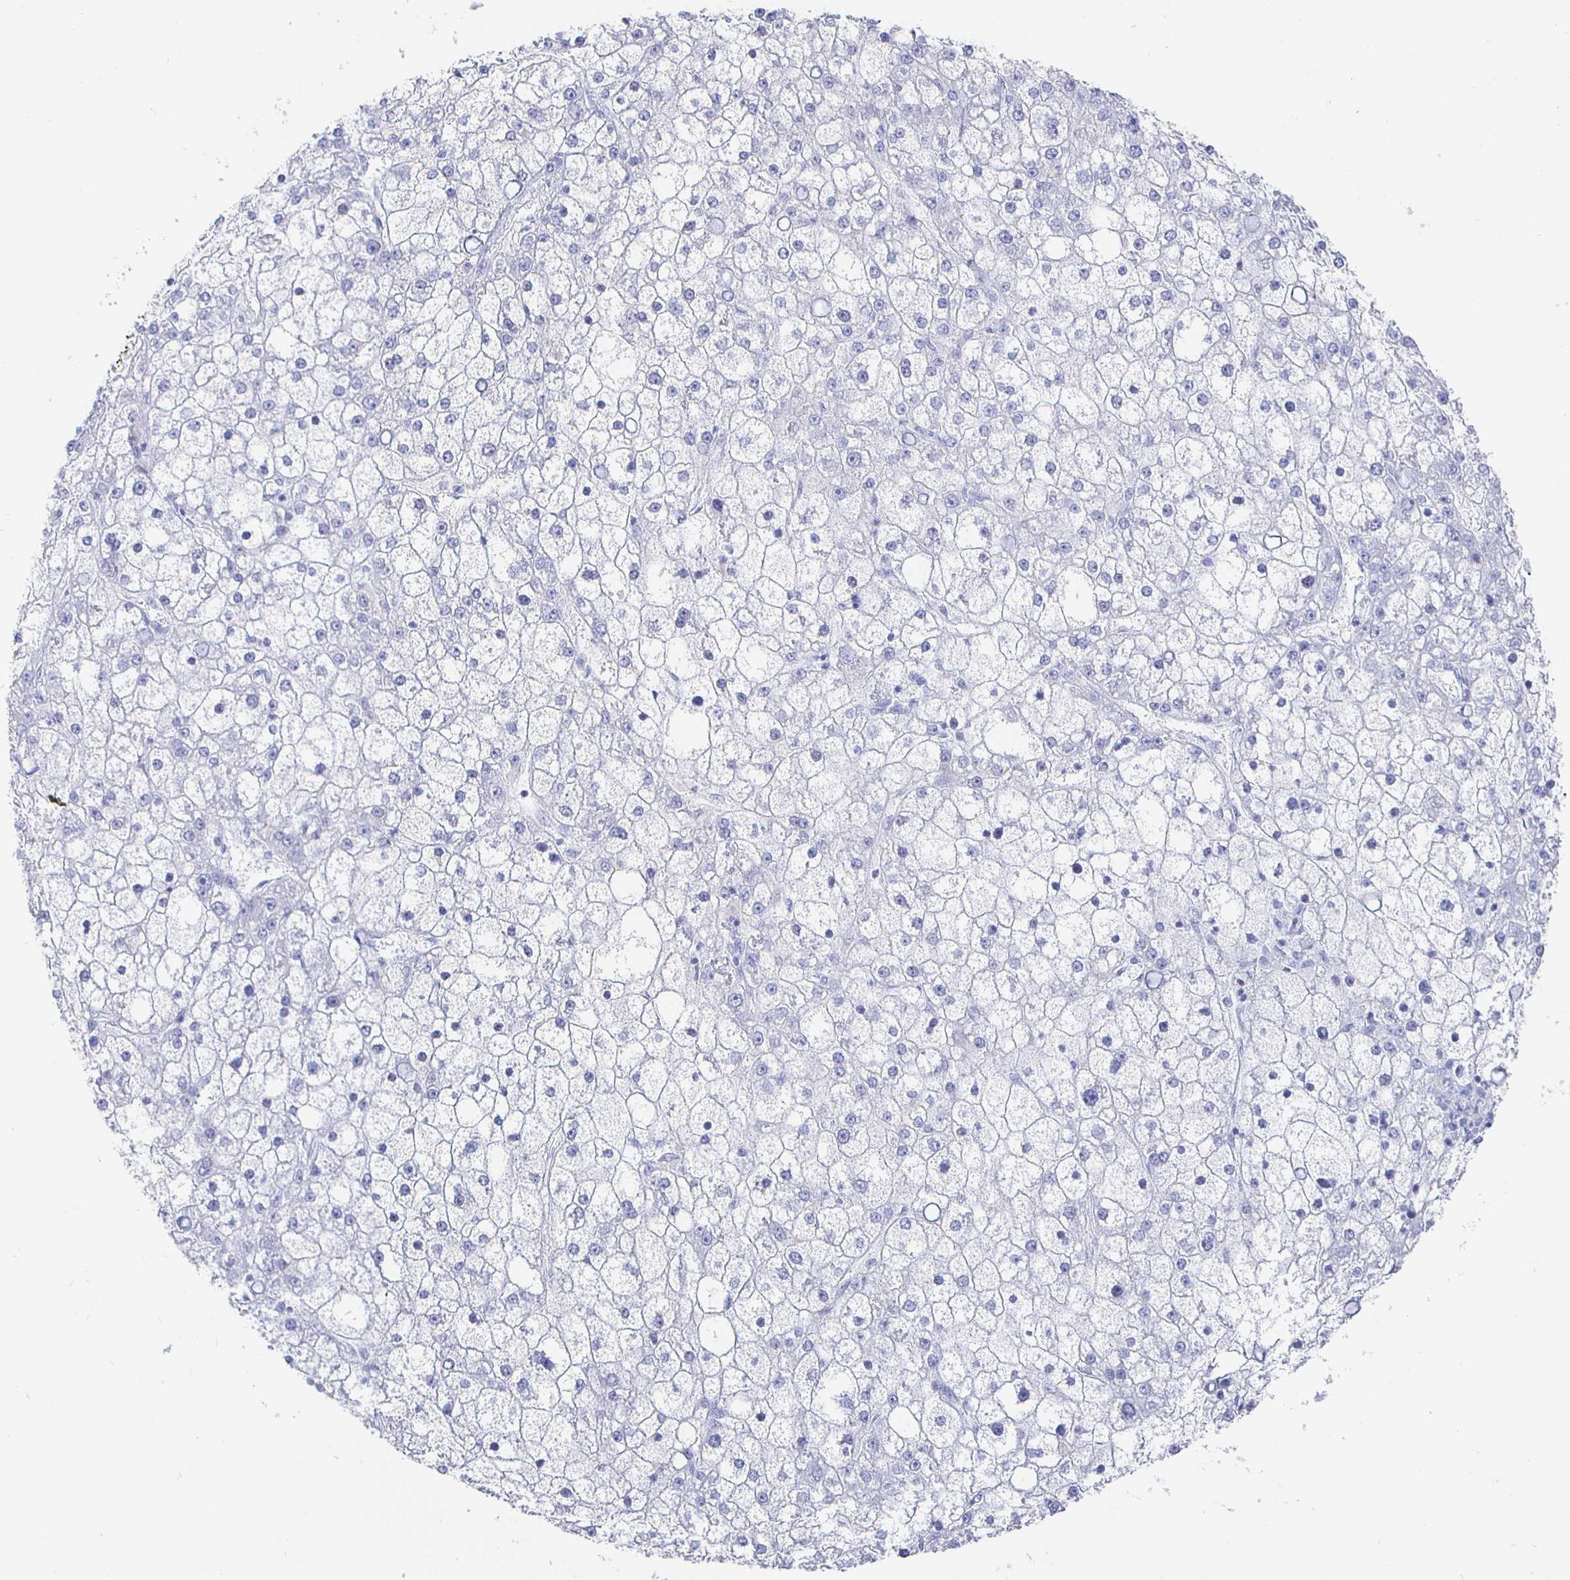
{"staining": {"intensity": "negative", "quantity": "none", "location": "none"}, "tissue": "liver cancer", "cell_type": "Tumor cells", "image_type": "cancer", "snomed": [{"axis": "morphology", "description": "Carcinoma, Hepatocellular, NOS"}, {"axis": "topography", "description": "Liver"}], "caption": "Immunohistochemical staining of human hepatocellular carcinoma (liver) reveals no significant expression in tumor cells.", "gene": "CLCA1", "patient": {"sex": "male", "age": 67}}